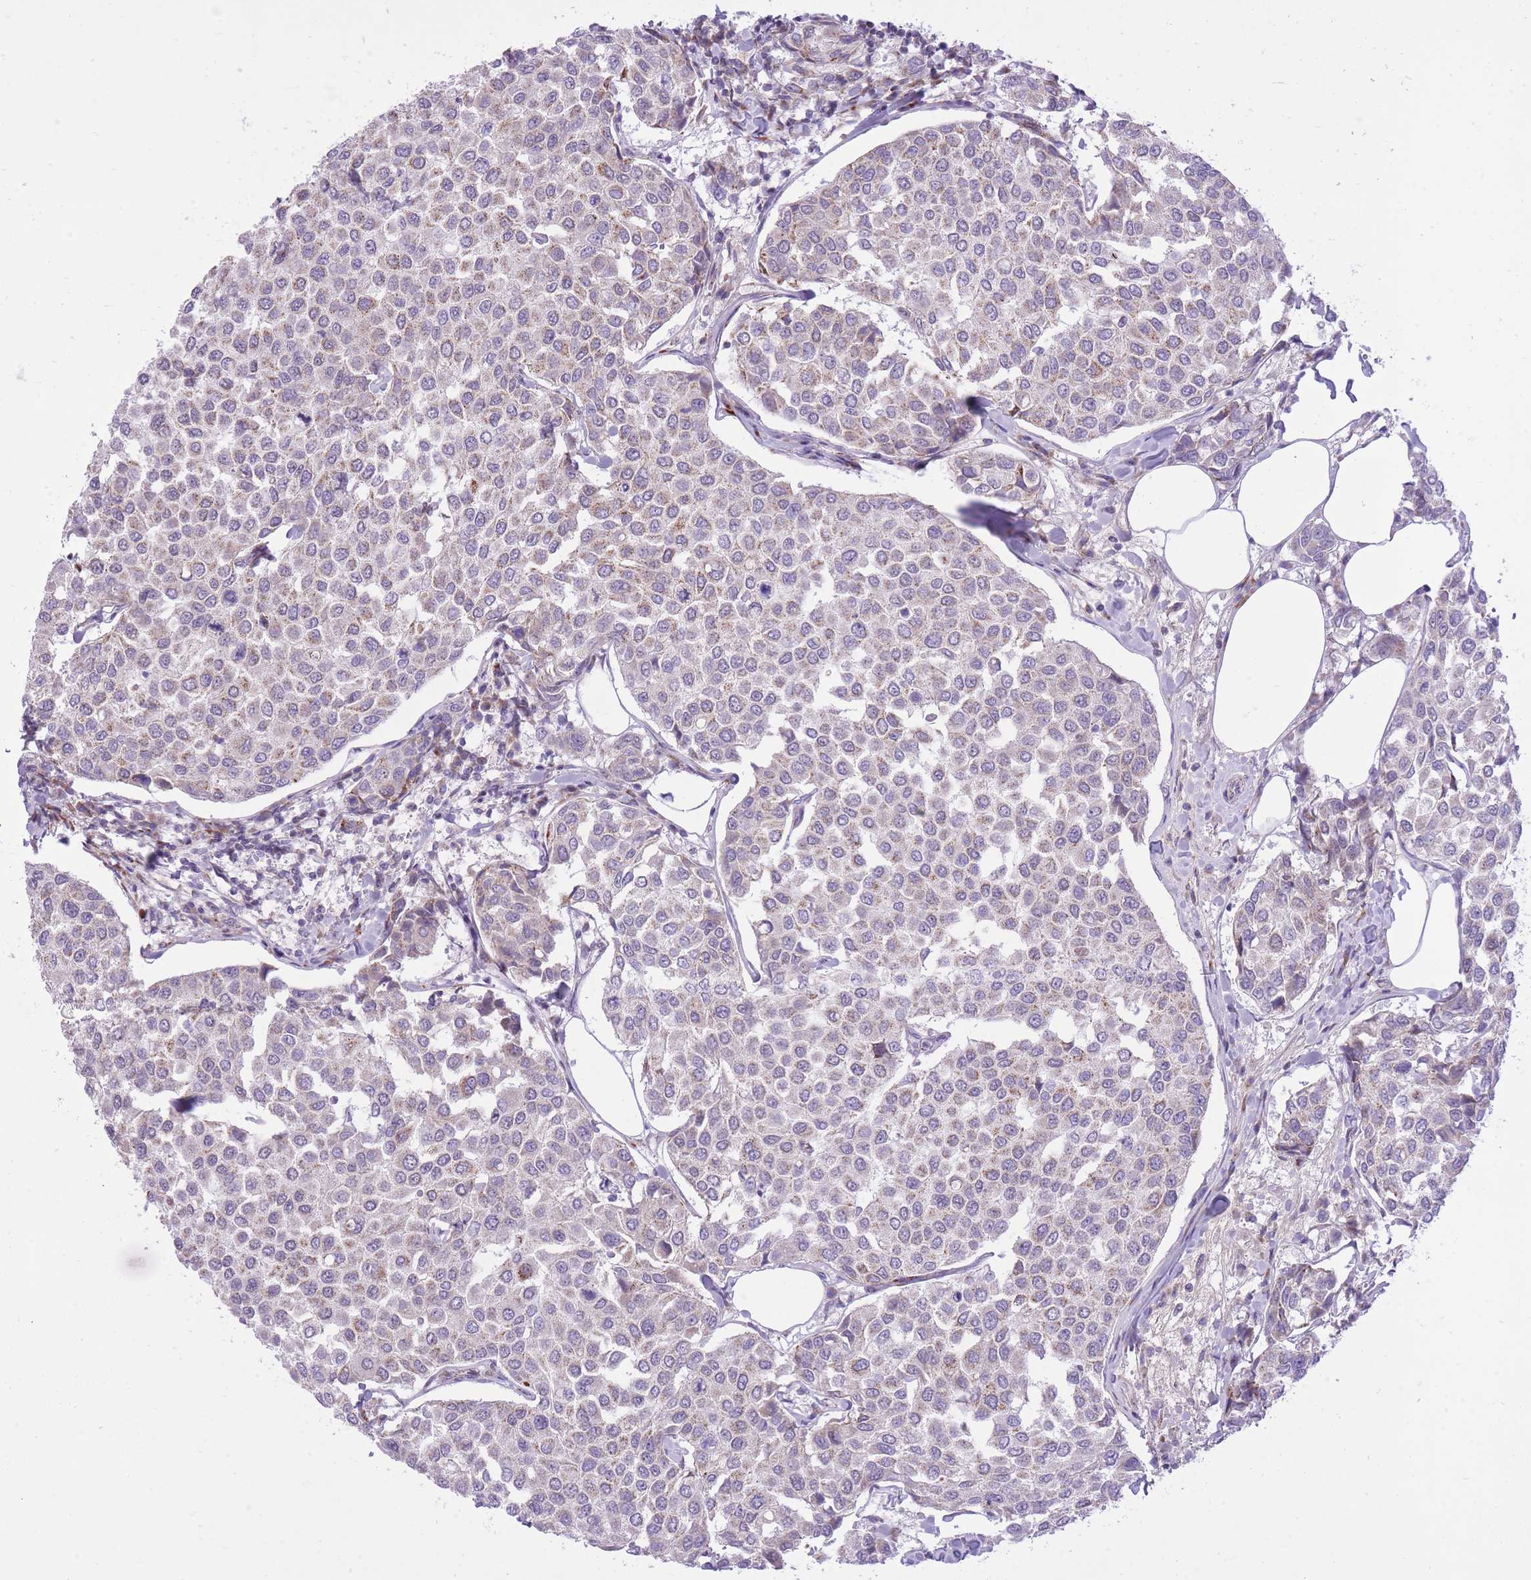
{"staining": {"intensity": "weak", "quantity": "25%-75%", "location": "cytoplasmic/membranous"}, "tissue": "breast cancer", "cell_type": "Tumor cells", "image_type": "cancer", "snomed": [{"axis": "morphology", "description": "Duct carcinoma"}, {"axis": "topography", "description": "Breast"}], "caption": "Protein staining of invasive ductal carcinoma (breast) tissue reveals weak cytoplasmic/membranous staining in about 25%-75% of tumor cells.", "gene": "DENND2D", "patient": {"sex": "female", "age": 55}}